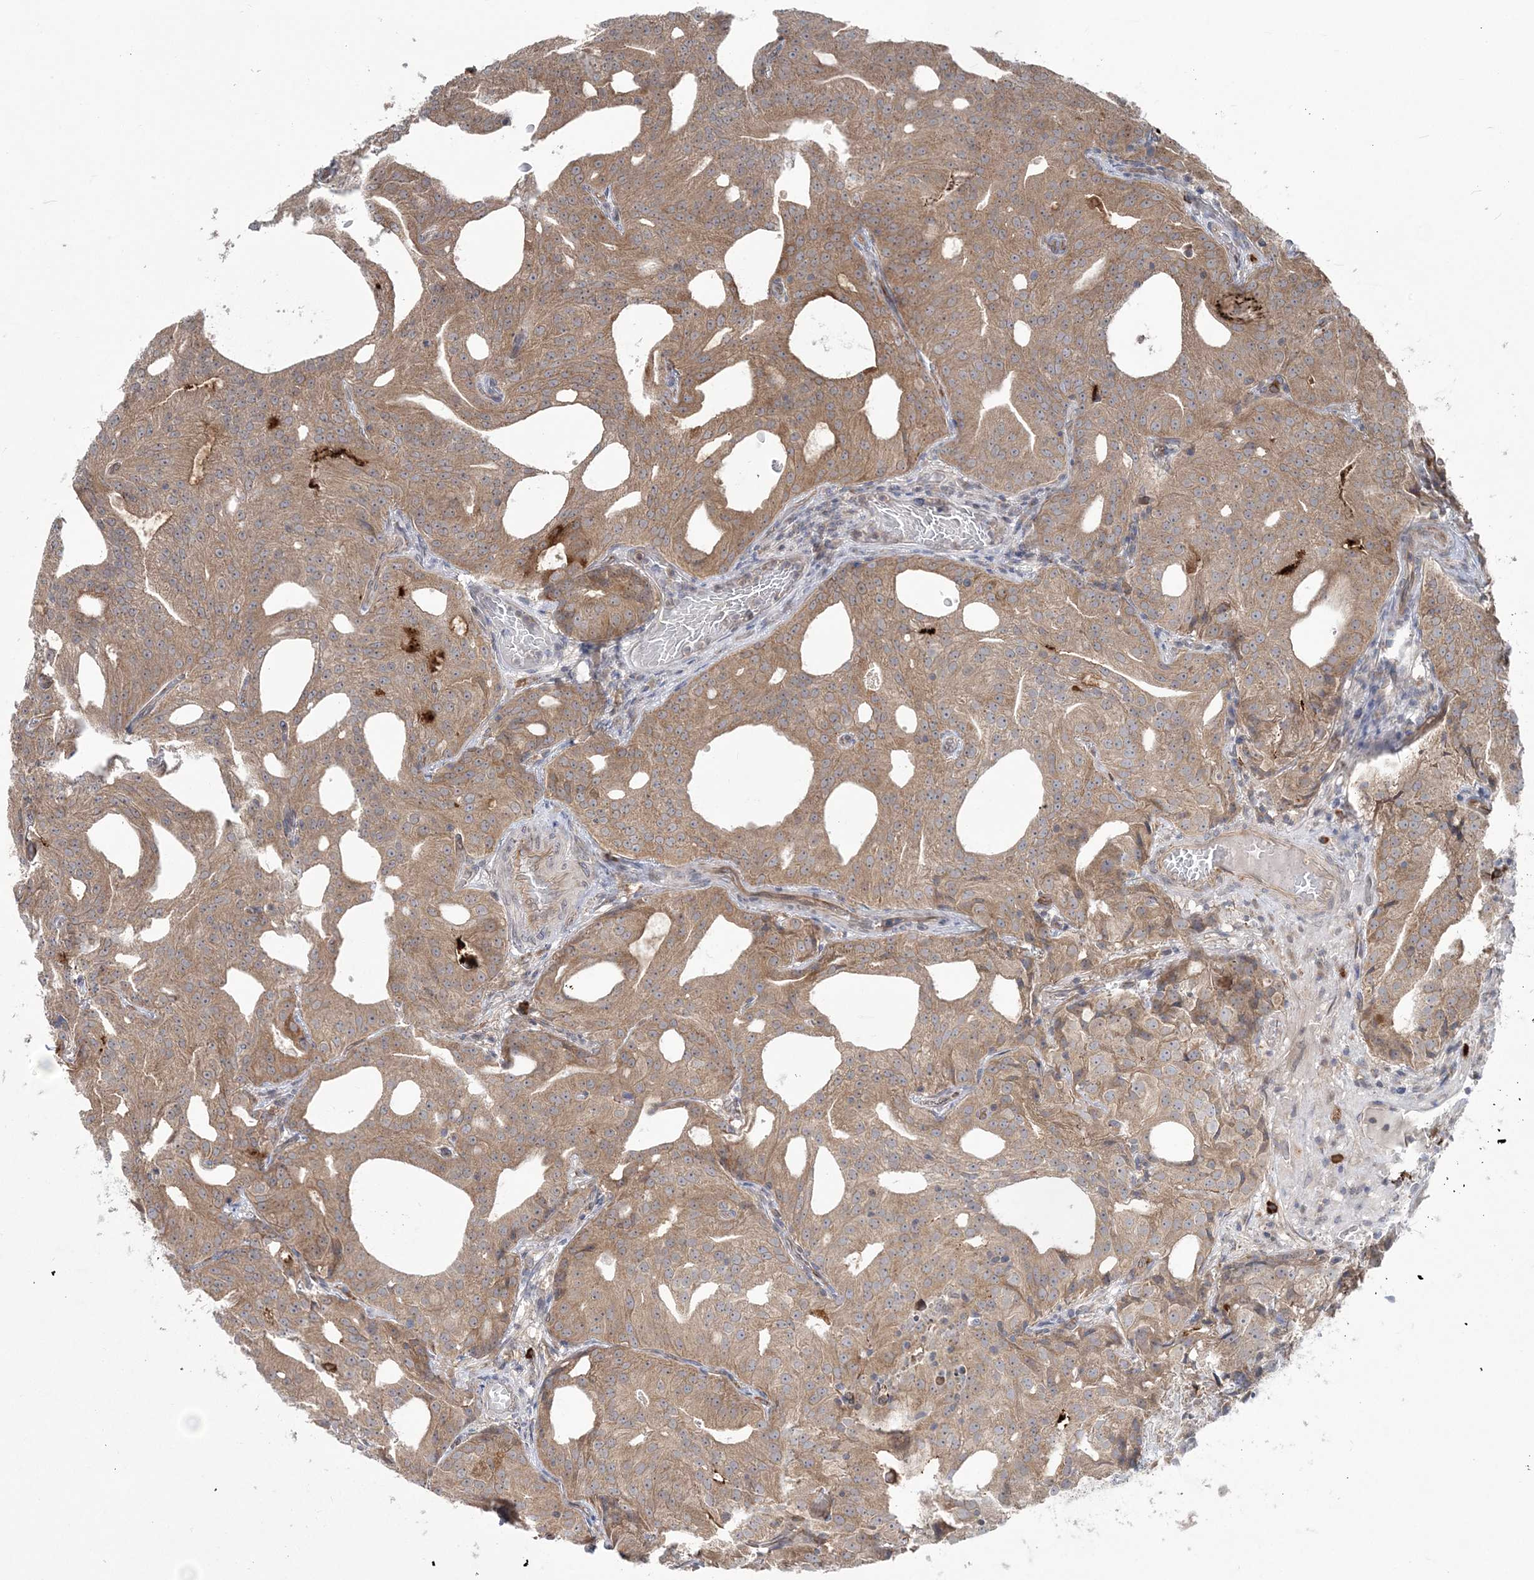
{"staining": {"intensity": "moderate", "quantity": ">75%", "location": "cytoplasmic/membranous"}, "tissue": "prostate cancer", "cell_type": "Tumor cells", "image_type": "cancer", "snomed": [{"axis": "morphology", "description": "Adenocarcinoma, Medium grade"}, {"axis": "topography", "description": "Prostate"}], "caption": "Human medium-grade adenocarcinoma (prostate) stained with a brown dye shows moderate cytoplasmic/membranous positive staining in approximately >75% of tumor cells.", "gene": "DHX57", "patient": {"sex": "male", "age": 88}}